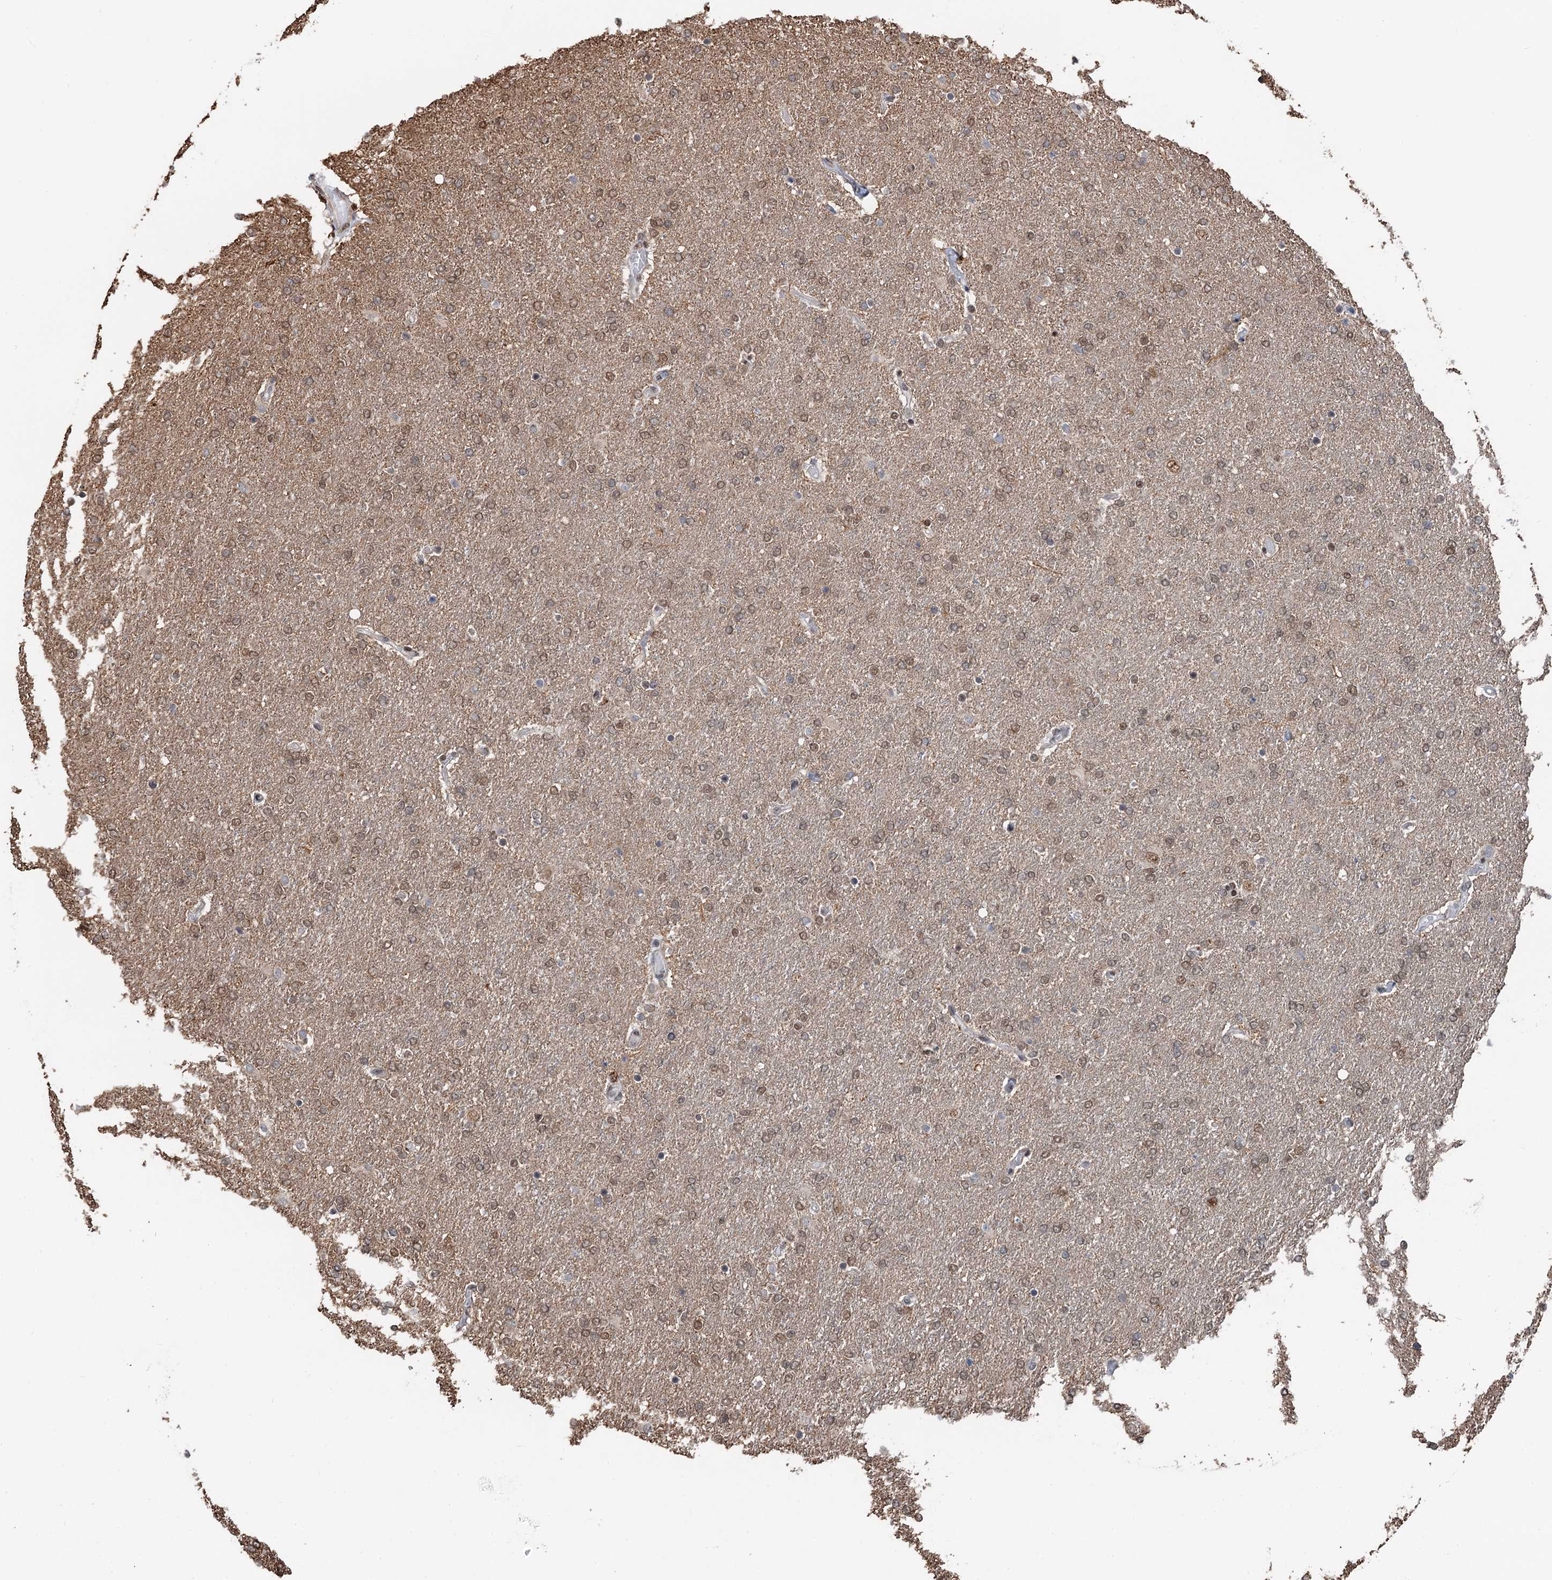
{"staining": {"intensity": "moderate", "quantity": ">75%", "location": "cytoplasmic/membranous,nuclear"}, "tissue": "glioma", "cell_type": "Tumor cells", "image_type": "cancer", "snomed": [{"axis": "morphology", "description": "Glioma, malignant, High grade"}, {"axis": "topography", "description": "Brain"}], "caption": "Malignant glioma (high-grade) stained for a protein (brown) reveals moderate cytoplasmic/membranous and nuclear positive staining in approximately >75% of tumor cells.", "gene": "CFDP1", "patient": {"sex": "male", "age": 72}}